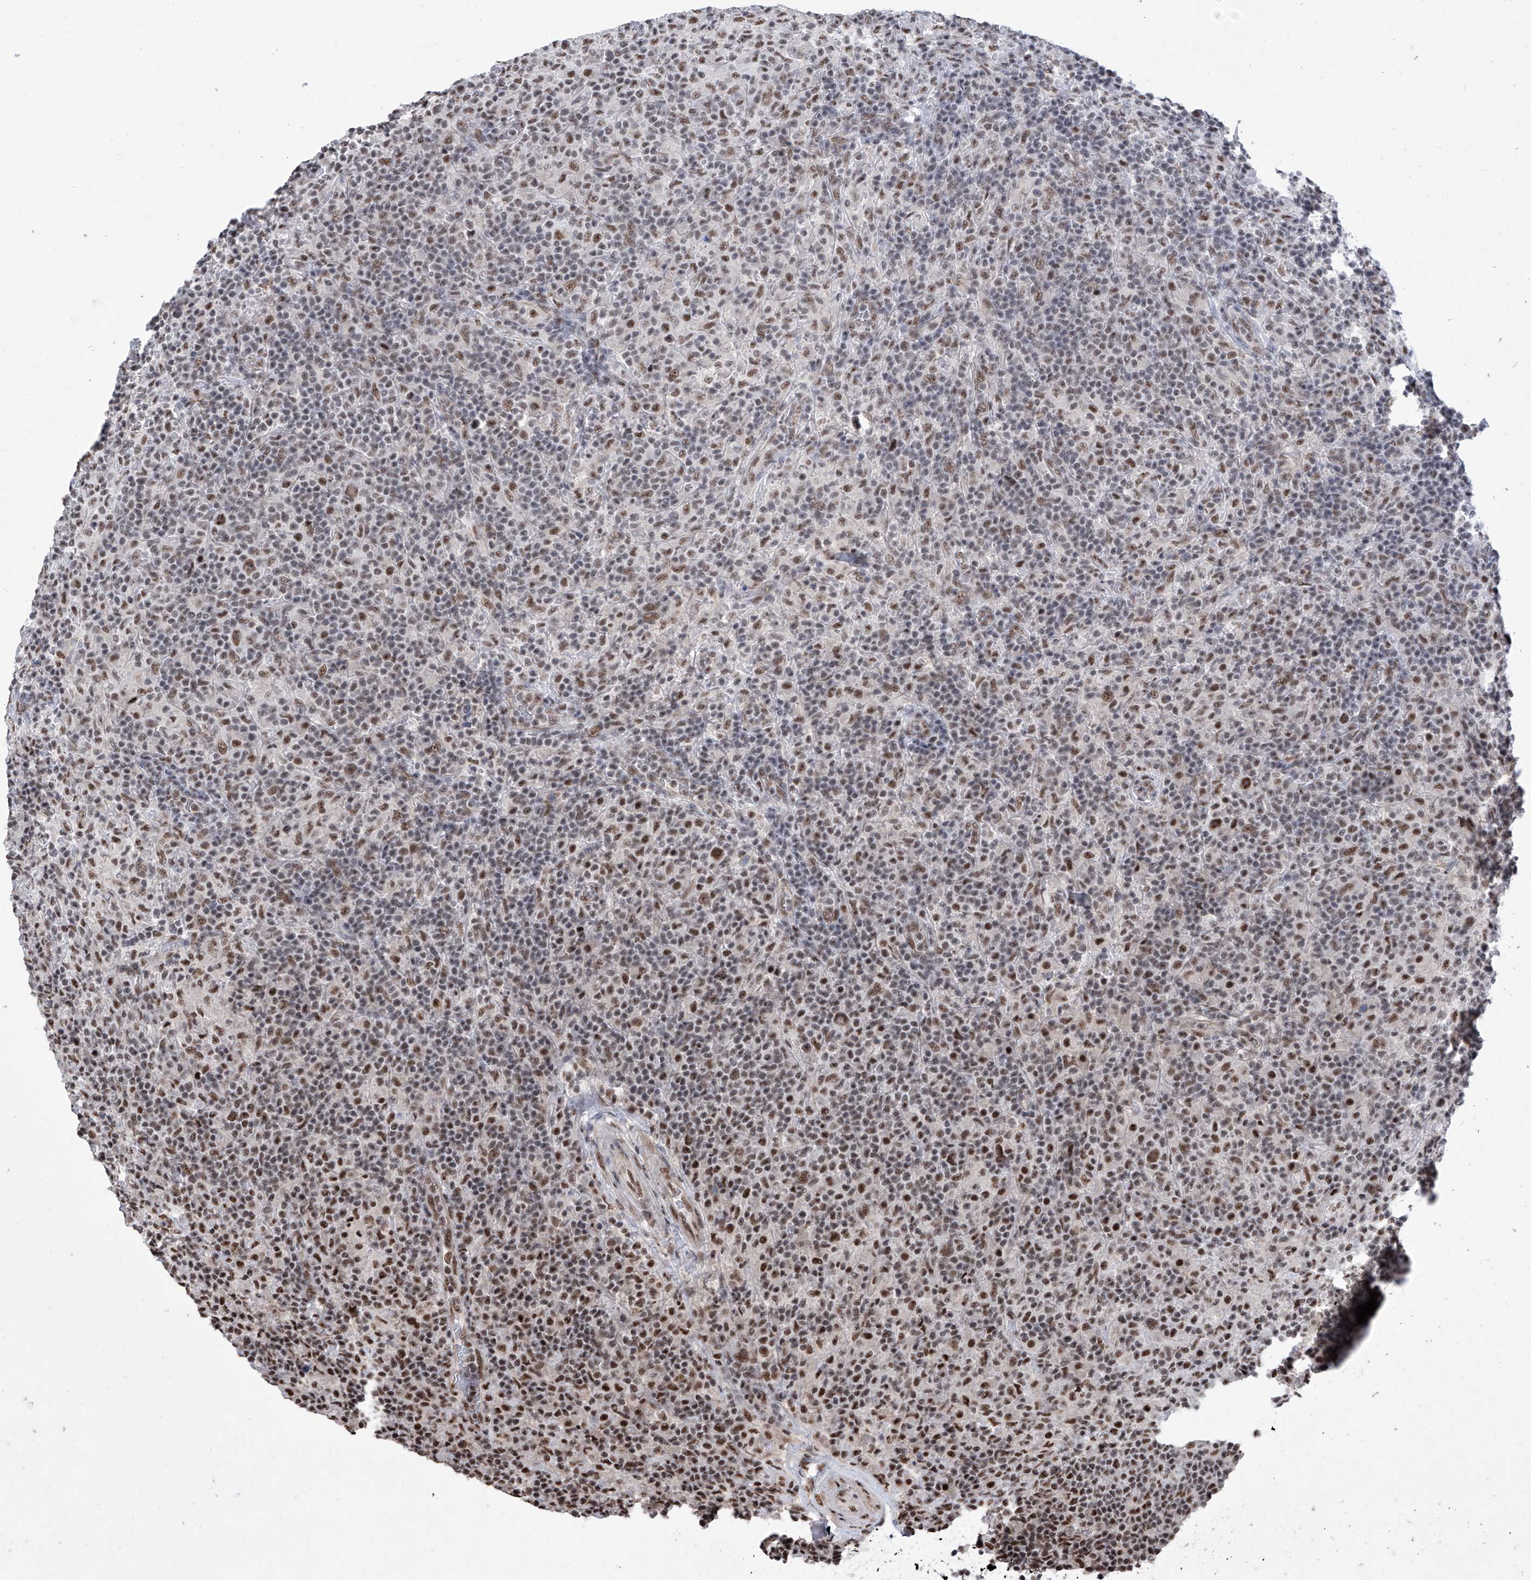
{"staining": {"intensity": "moderate", "quantity": ">75%", "location": "nuclear"}, "tissue": "lymphoma", "cell_type": "Tumor cells", "image_type": "cancer", "snomed": [{"axis": "morphology", "description": "Hodgkin's disease, NOS"}, {"axis": "topography", "description": "Lymph node"}], "caption": "Brown immunohistochemical staining in human lymphoma demonstrates moderate nuclear staining in approximately >75% of tumor cells.", "gene": "FBXL4", "patient": {"sex": "male", "age": 70}}